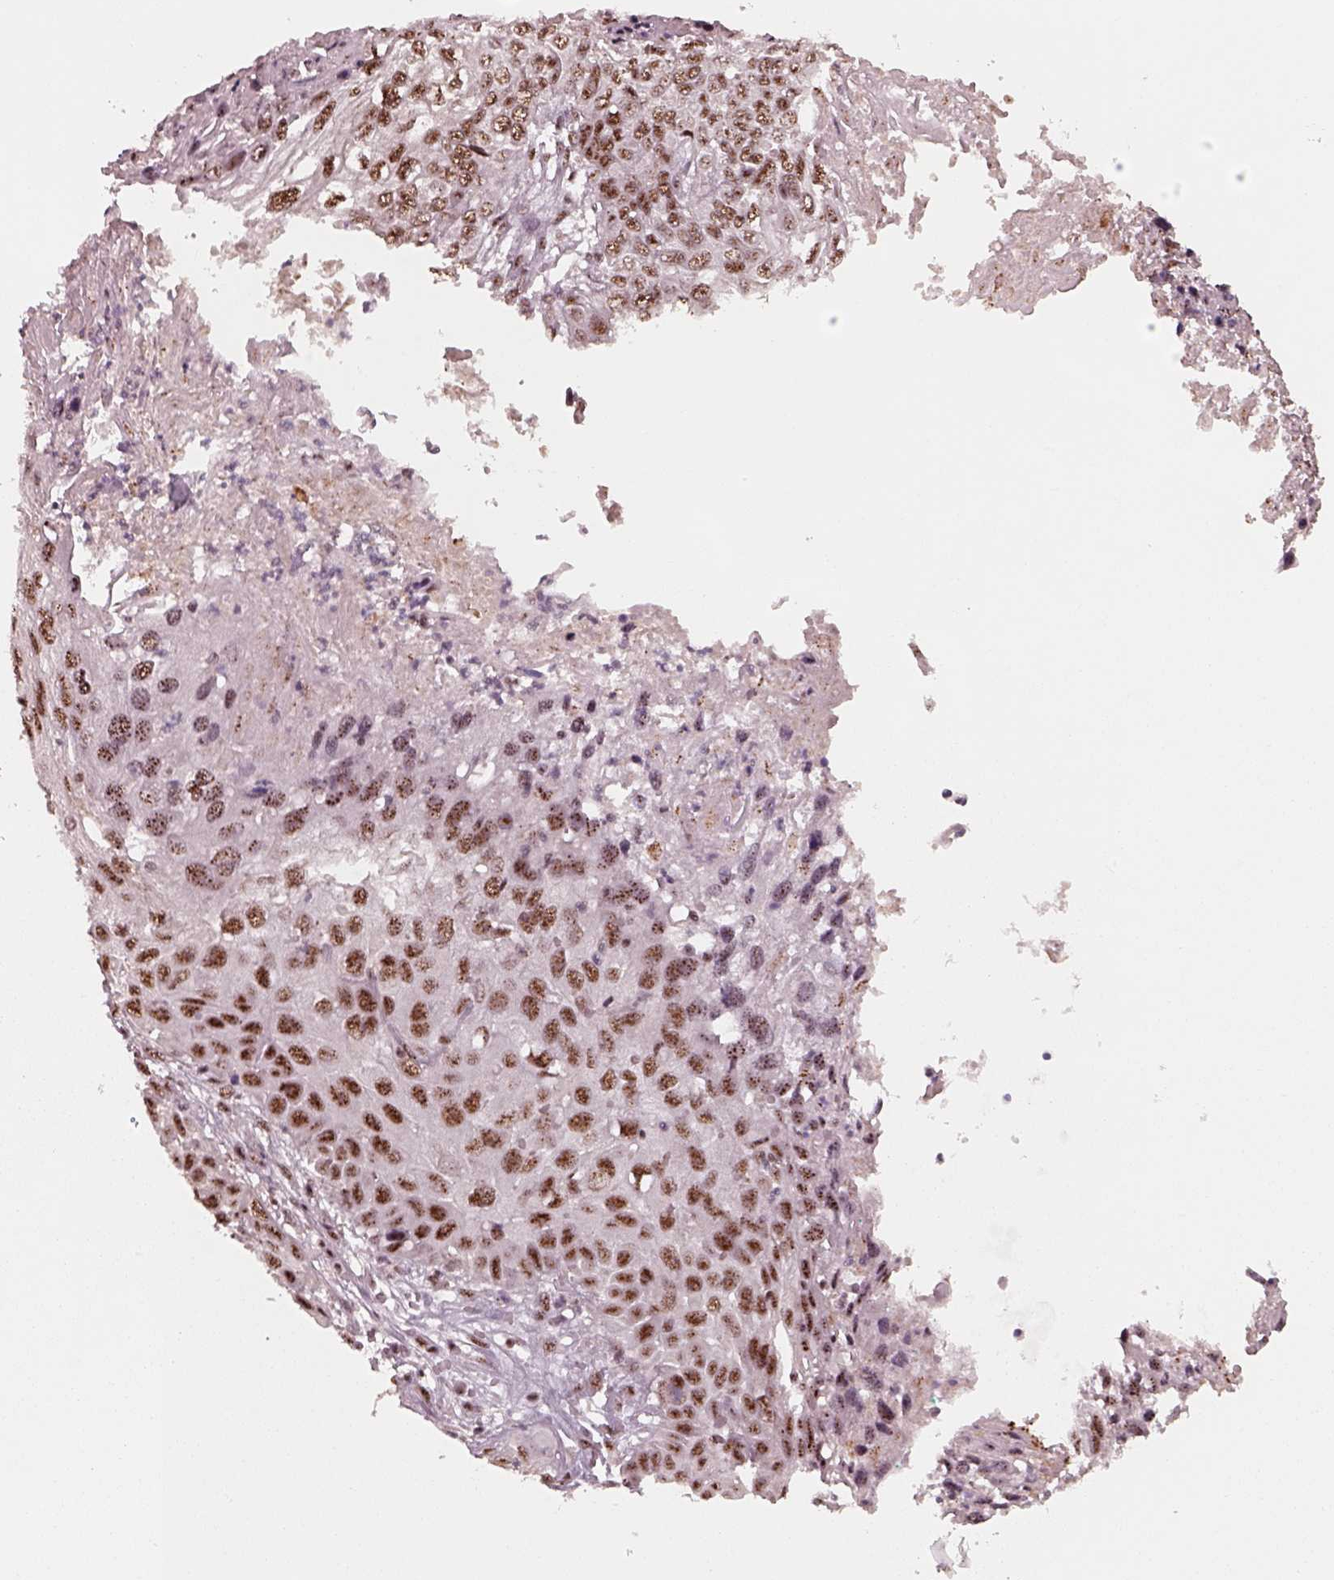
{"staining": {"intensity": "moderate", "quantity": ">75%", "location": "nuclear"}, "tissue": "skin cancer", "cell_type": "Tumor cells", "image_type": "cancer", "snomed": [{"axis": "morphology", "description": "Squamous cell carcinoma, NOS"}, {"axis": "topography", "description": "Skin"}], "caption": "This micrograph reveals immunohistochemistry staining of skin cancer (squamous cell carcinoma), with medium moderate nuclear positivity in approximately >75% of tumor cells.", "gene": "ATXN7L3", "patient": {"sex": "male", "age": 92}}